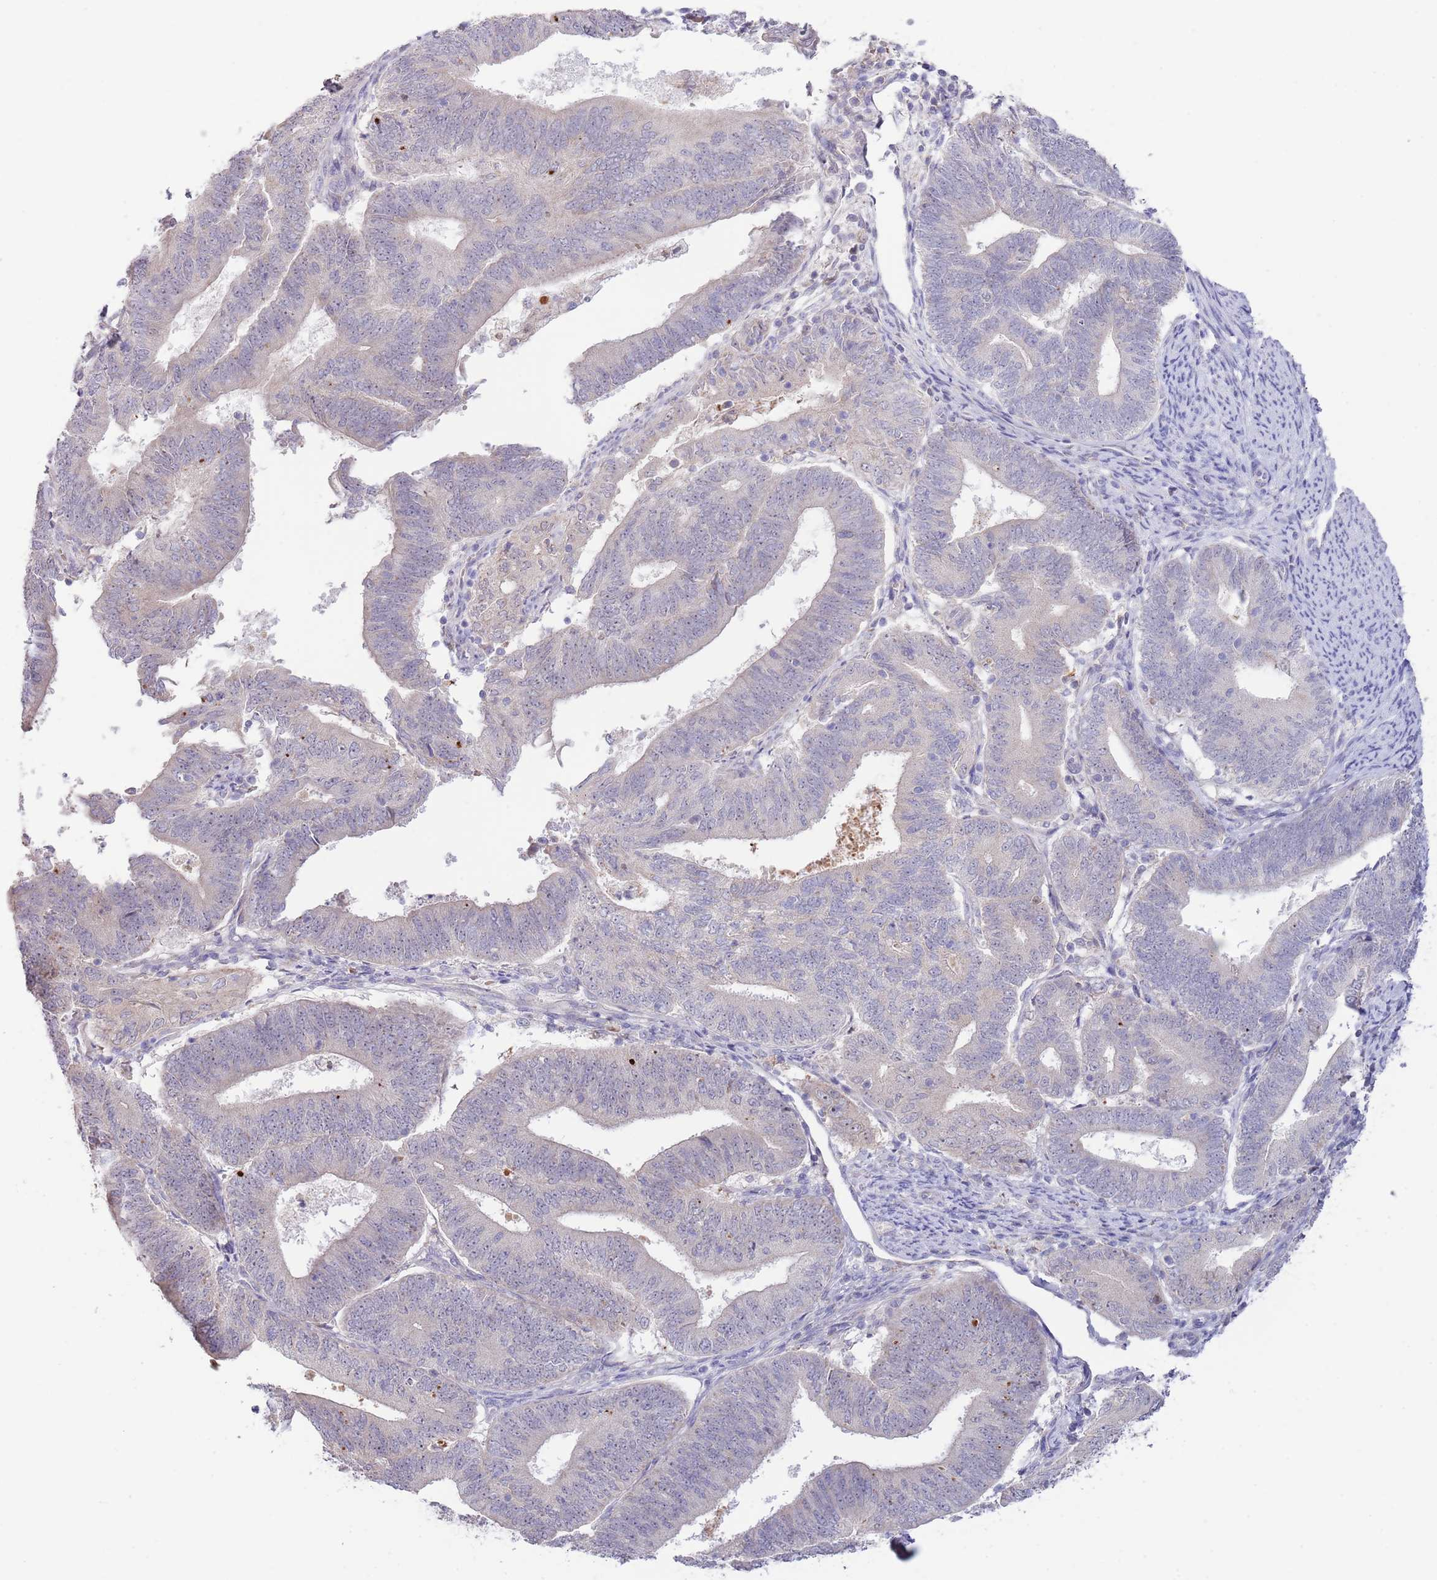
{"staining": {"intensity": "negative", "quantity": "none", "location": "none"}, "tissue": "endometrial cancer", "cell_type": "Tumor cells", "image_type": "cancer", "snomed": [{"axis": "morphology", "description": "Adenocarcinoma, NOS"}, {"axis": "topography", "description": "Endometrium"}], "caption": "Adenocarcinoma (endometrial) was stained to show a protein in brown. There is no significant positivity in tumor cells.", "gene": "AP1S2", "patient": {"sex": "female", "age": 70}}